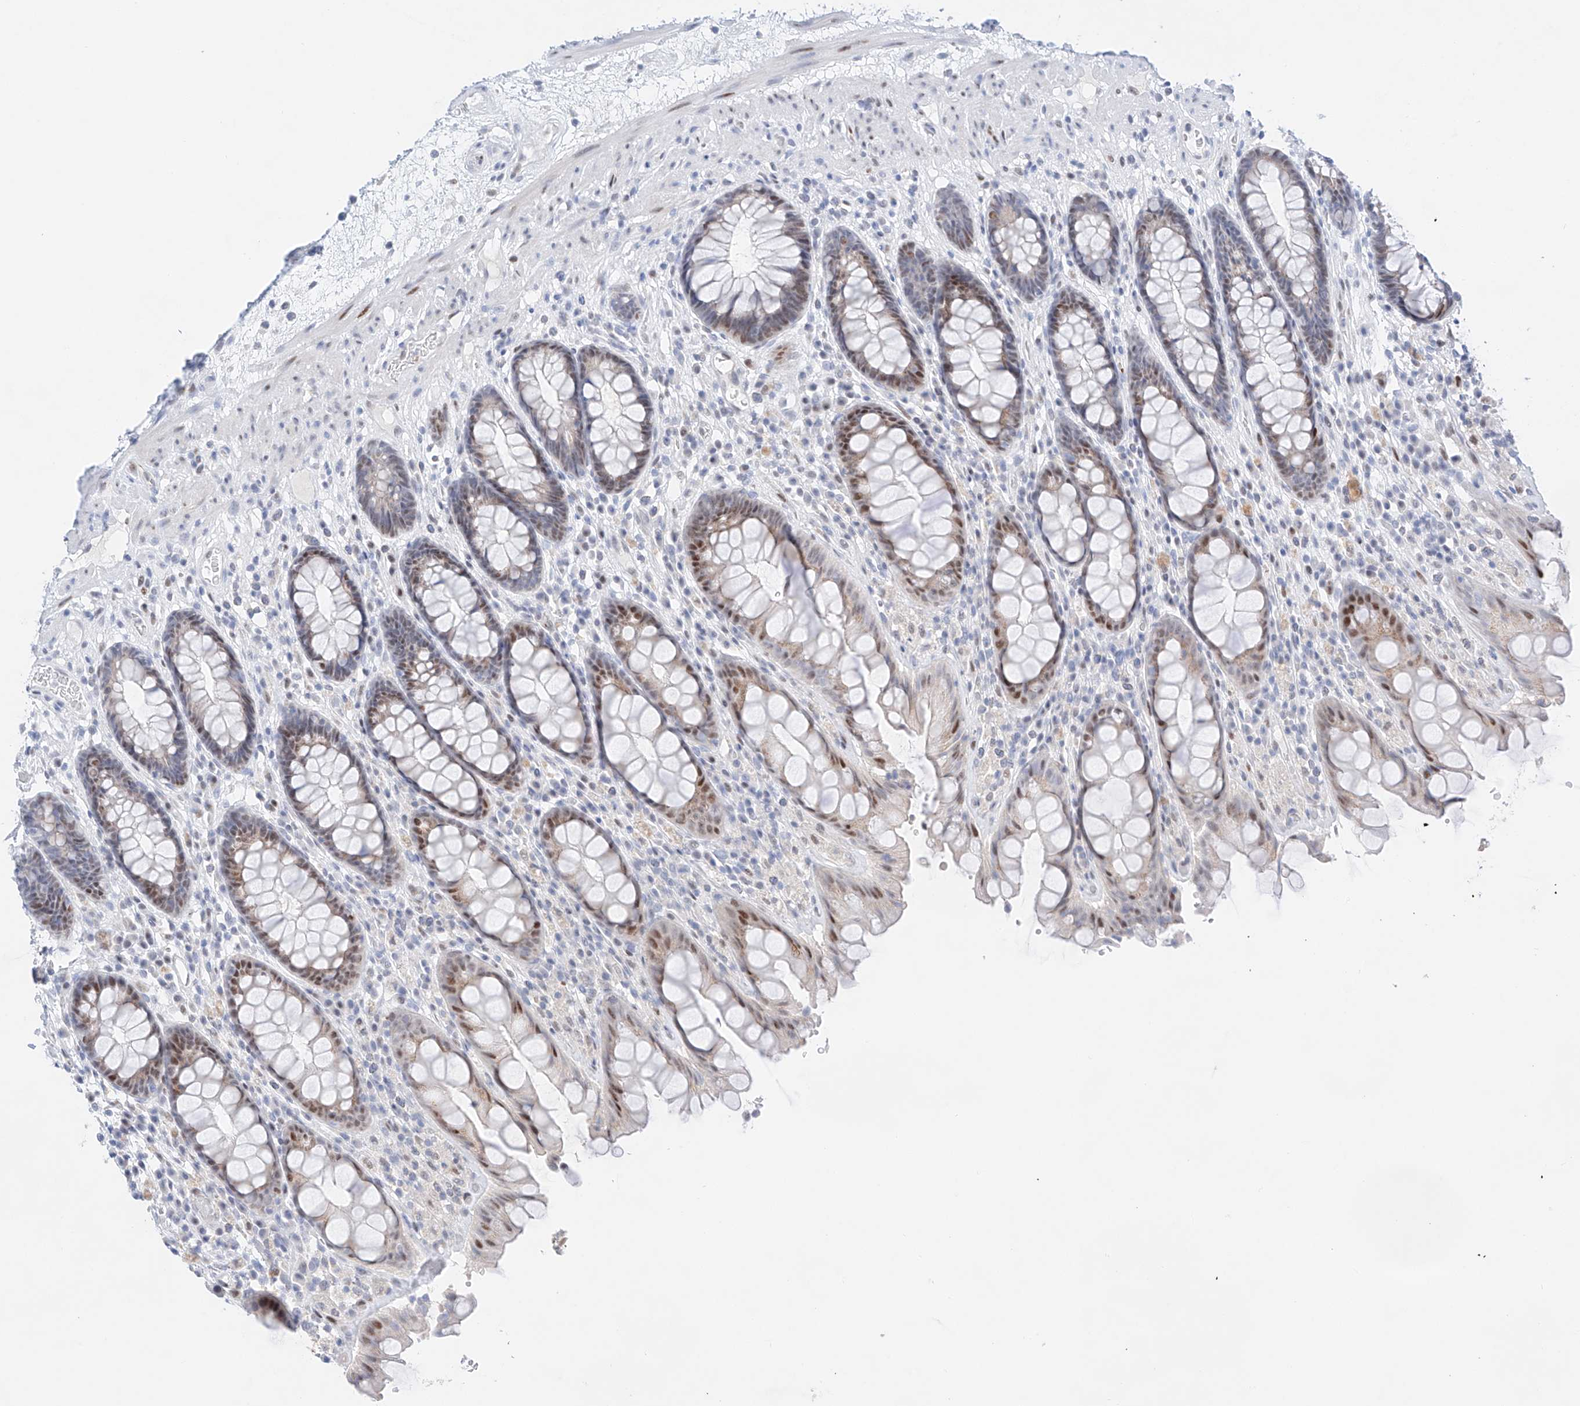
{"staining": {"intensity": "moderate", "quantity": "25%-75%", "location": "nuclear"}, "tissue": "rectum", "cell_type": "Glandular cells", "image_type": "normal", "snomed": [{"axis": "morphology", "description": "Normal tissue, NOS"}, {"axis": "topography", "description": "Rectum"}], "caption": "The photomicrograph reveals staining of benign rectum, revealing moderate nuclear protein staining (brown color) within glandular cells. (brown staining indicates protein expression, while blue staining denotes nuclei).", "gene": "NT5C3B", "patient": {"sex": "male", "age": 64}}